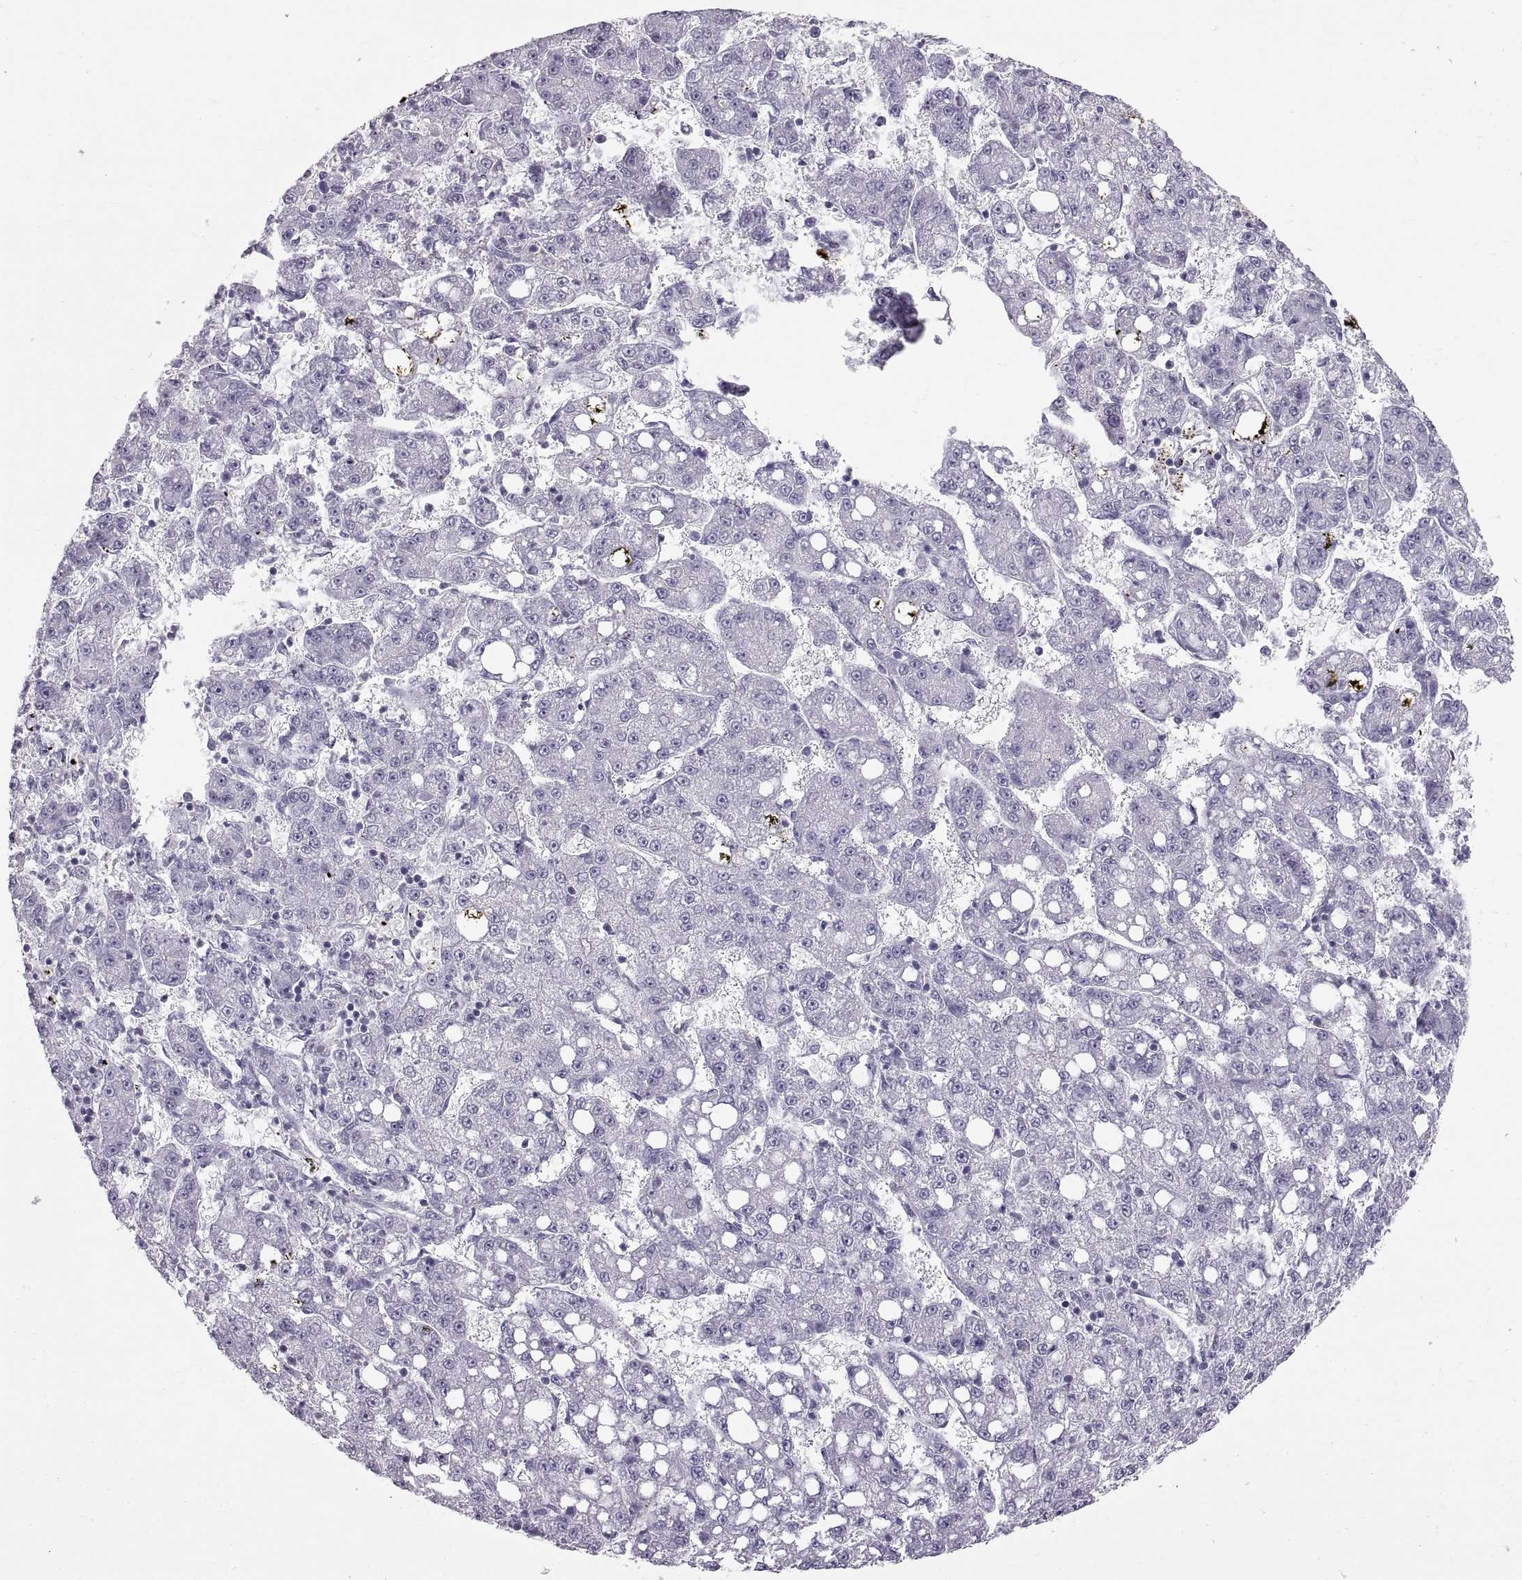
{"staining": {"intensity": "negative", "quantity": "none", "location": "none"}, "tissue": "liver cancer", "cell_type": "Tumor cells", "image_type": "cancer", "snomed": [{"axis": "morphology", "description": "Carcinoma, Hepatocellular, NOS"}, {"axis": "topography", "description": "Liver"}], "caption": "Tumor cells are negative for brown protein staining in hepatocellular carcinoma (liver).", "gene": "WFDC8", "patient": {"sex": "female", "age": 65}}